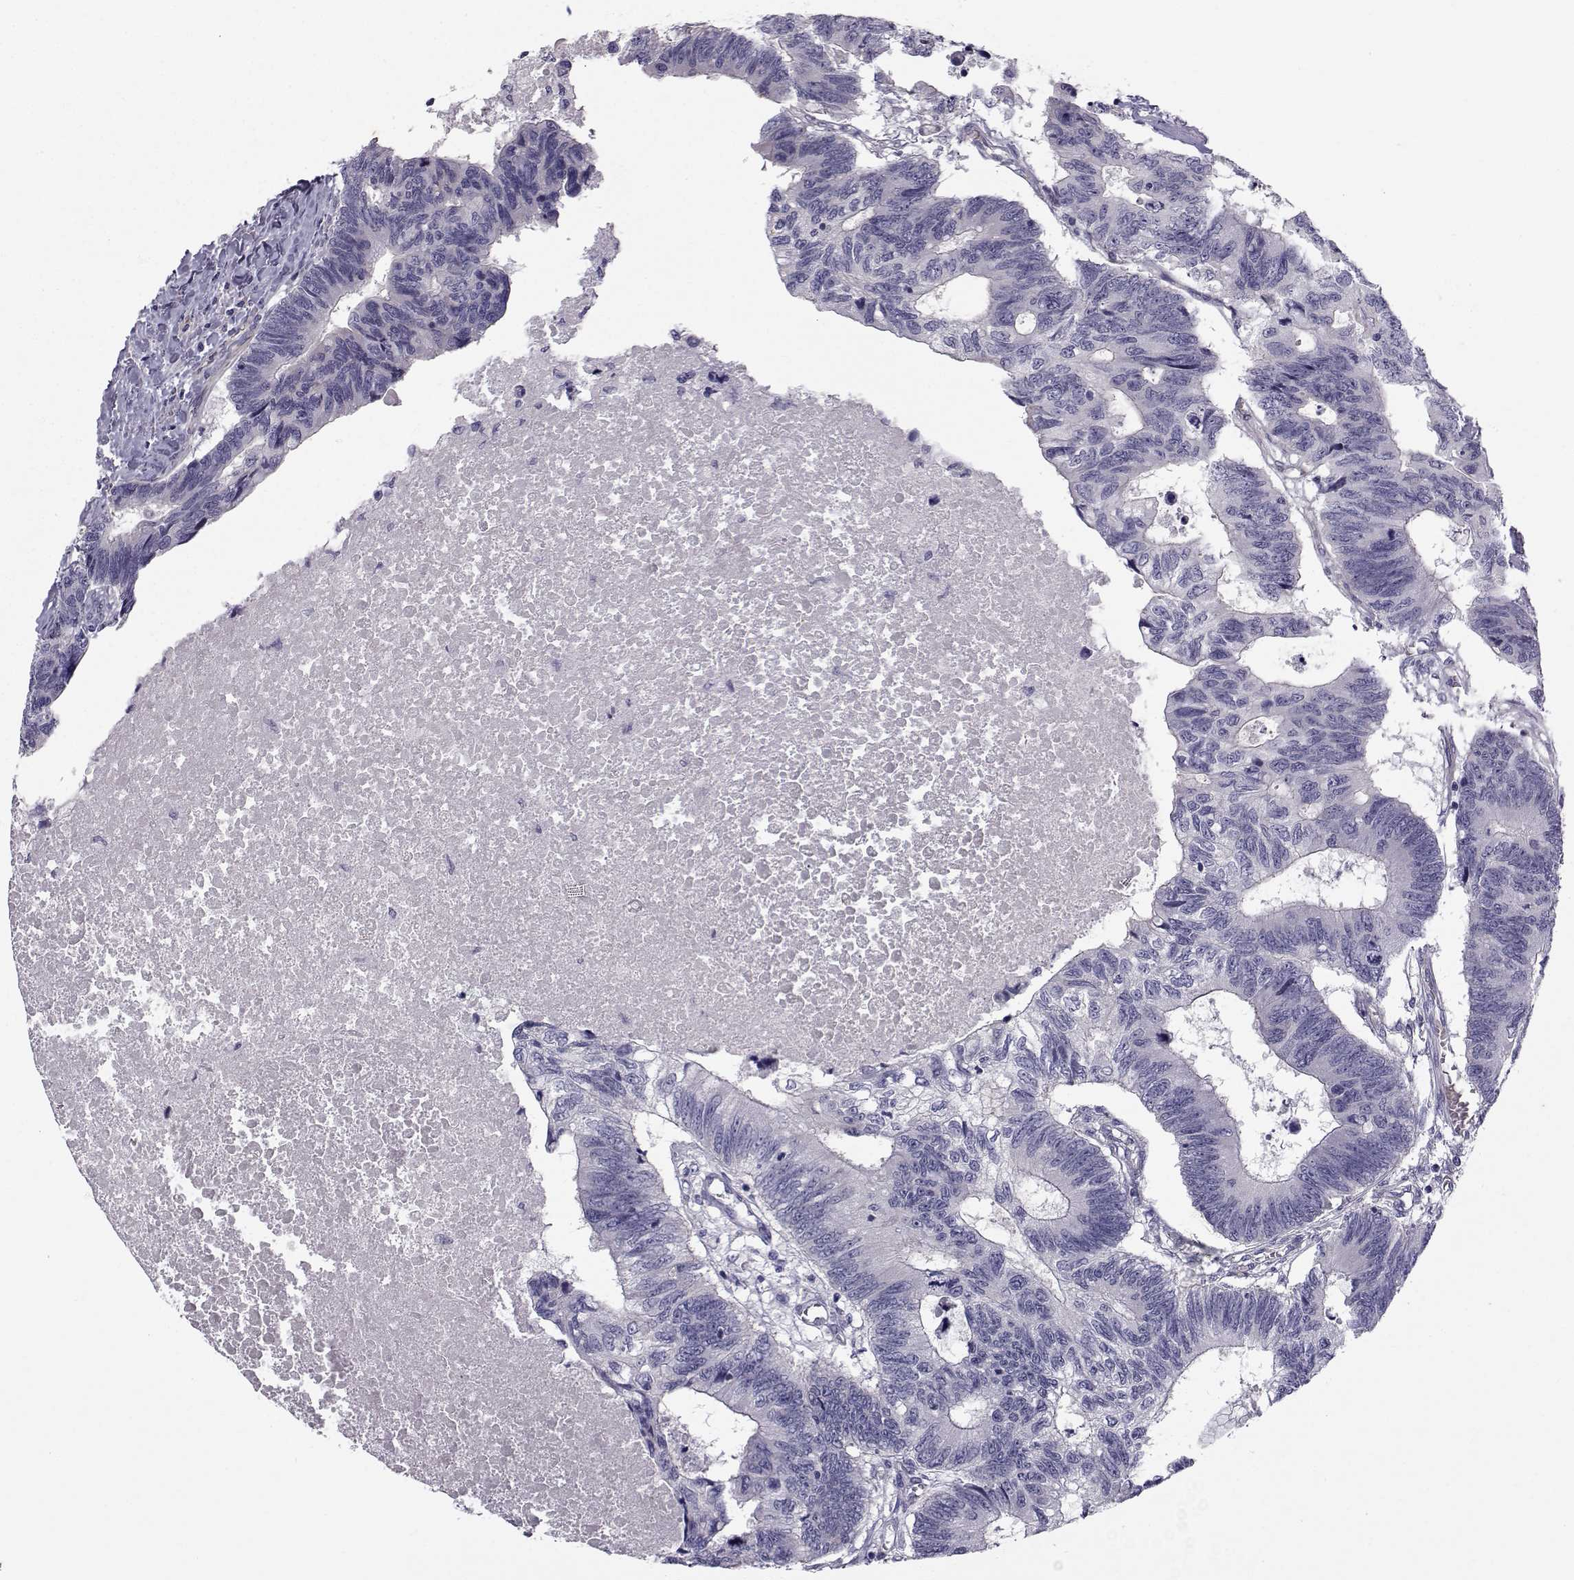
{"staining": {"intensity": "negative", "quantity": "none", "location": "none"}, "tissue": "colorectal cancer", "cell_type": "Tumor cells", "image_type": "cancer", "snomed": [{"axis": "morphology", "description": "Adenocarcinoma, NOS"}, {"axis": "topography", "description": "Colon"}], "caption": "A high-resolution micrograph shows immunohistochemistry (IHC) staining of colorectal adenocarcinoma, which shows no significant staining in tumor cells.", "gene": "QPCT", "patient": {"sex": "female", "age": 77}}